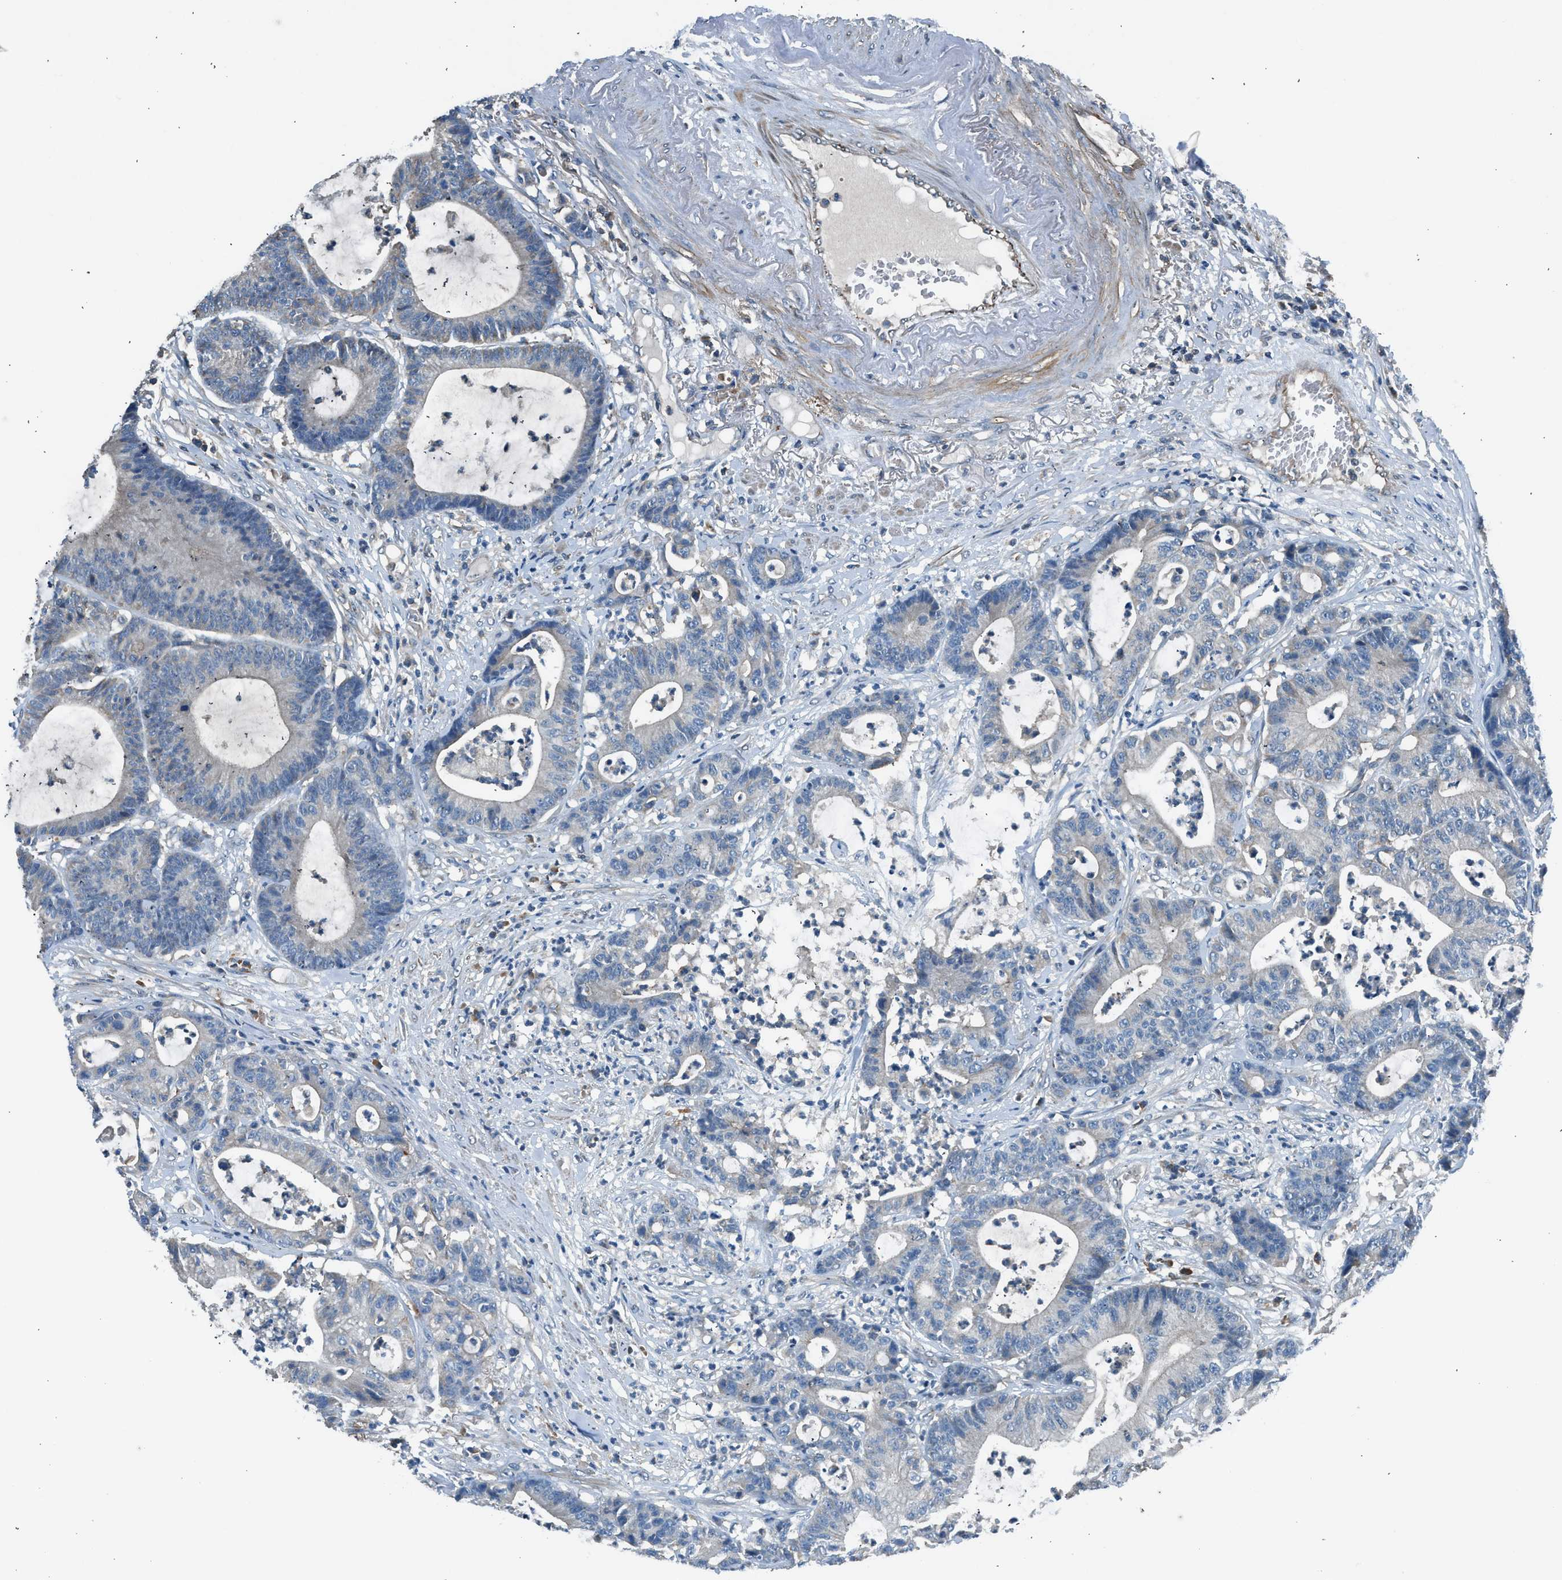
{"staining": {"intensity": "negative", "quantity": "none", "location": "none"}, "tissue": "colorectal cancer", "cell_type": "Tumor cells", "image_type": "cancer", "snomed": [{"axis": "morphology", "description": "Adenocarcinoma, NOS"}, {"axis": "topography", "description": "Colon"}], "caption": "IHC of human colorectal cancer demonstrates no positivity in tumor cells.", "gene": "LMLN", "patient": {"sex": "female", "age": 84}}